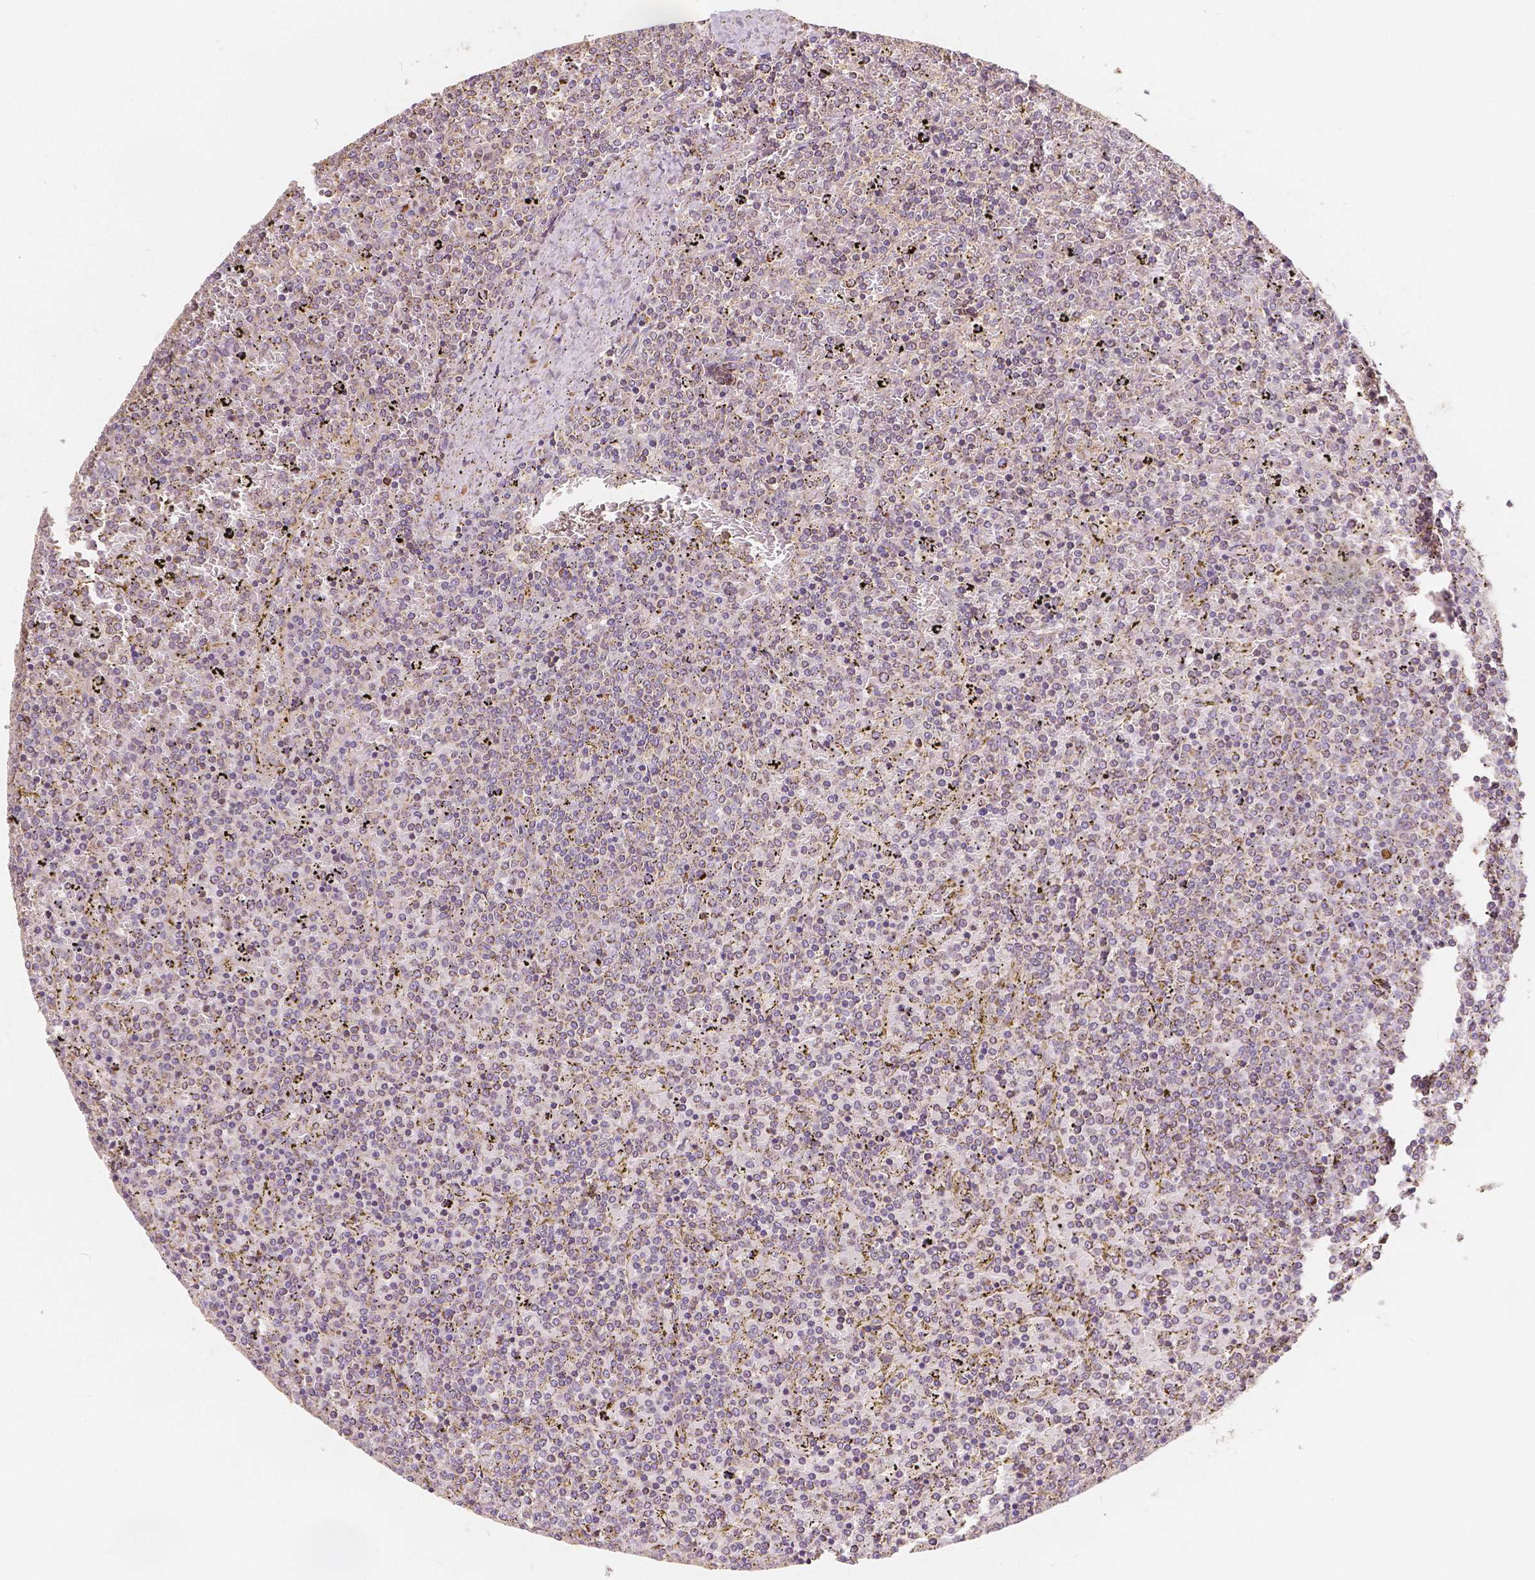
{"staining": {"intensity": "weak", "quantity": "25%-75%", "location": "cytoplasmic/membranous"}, "tissue": "lymphoma", "cell_type": "Tumor cells", "image_type": "cancer", "snomed": [{"axis": "morphology", "description": "Malignant lymphoma, non-Hodgkin's type, Low grade"}, {"axis": "topography", "description": "Spleen"}], "caption": "Lymphoma stained with a protein marker reveals weak staining in tumor cells.", "gene": "PEX26", "patient": {"sex": "female", "age": 77}}